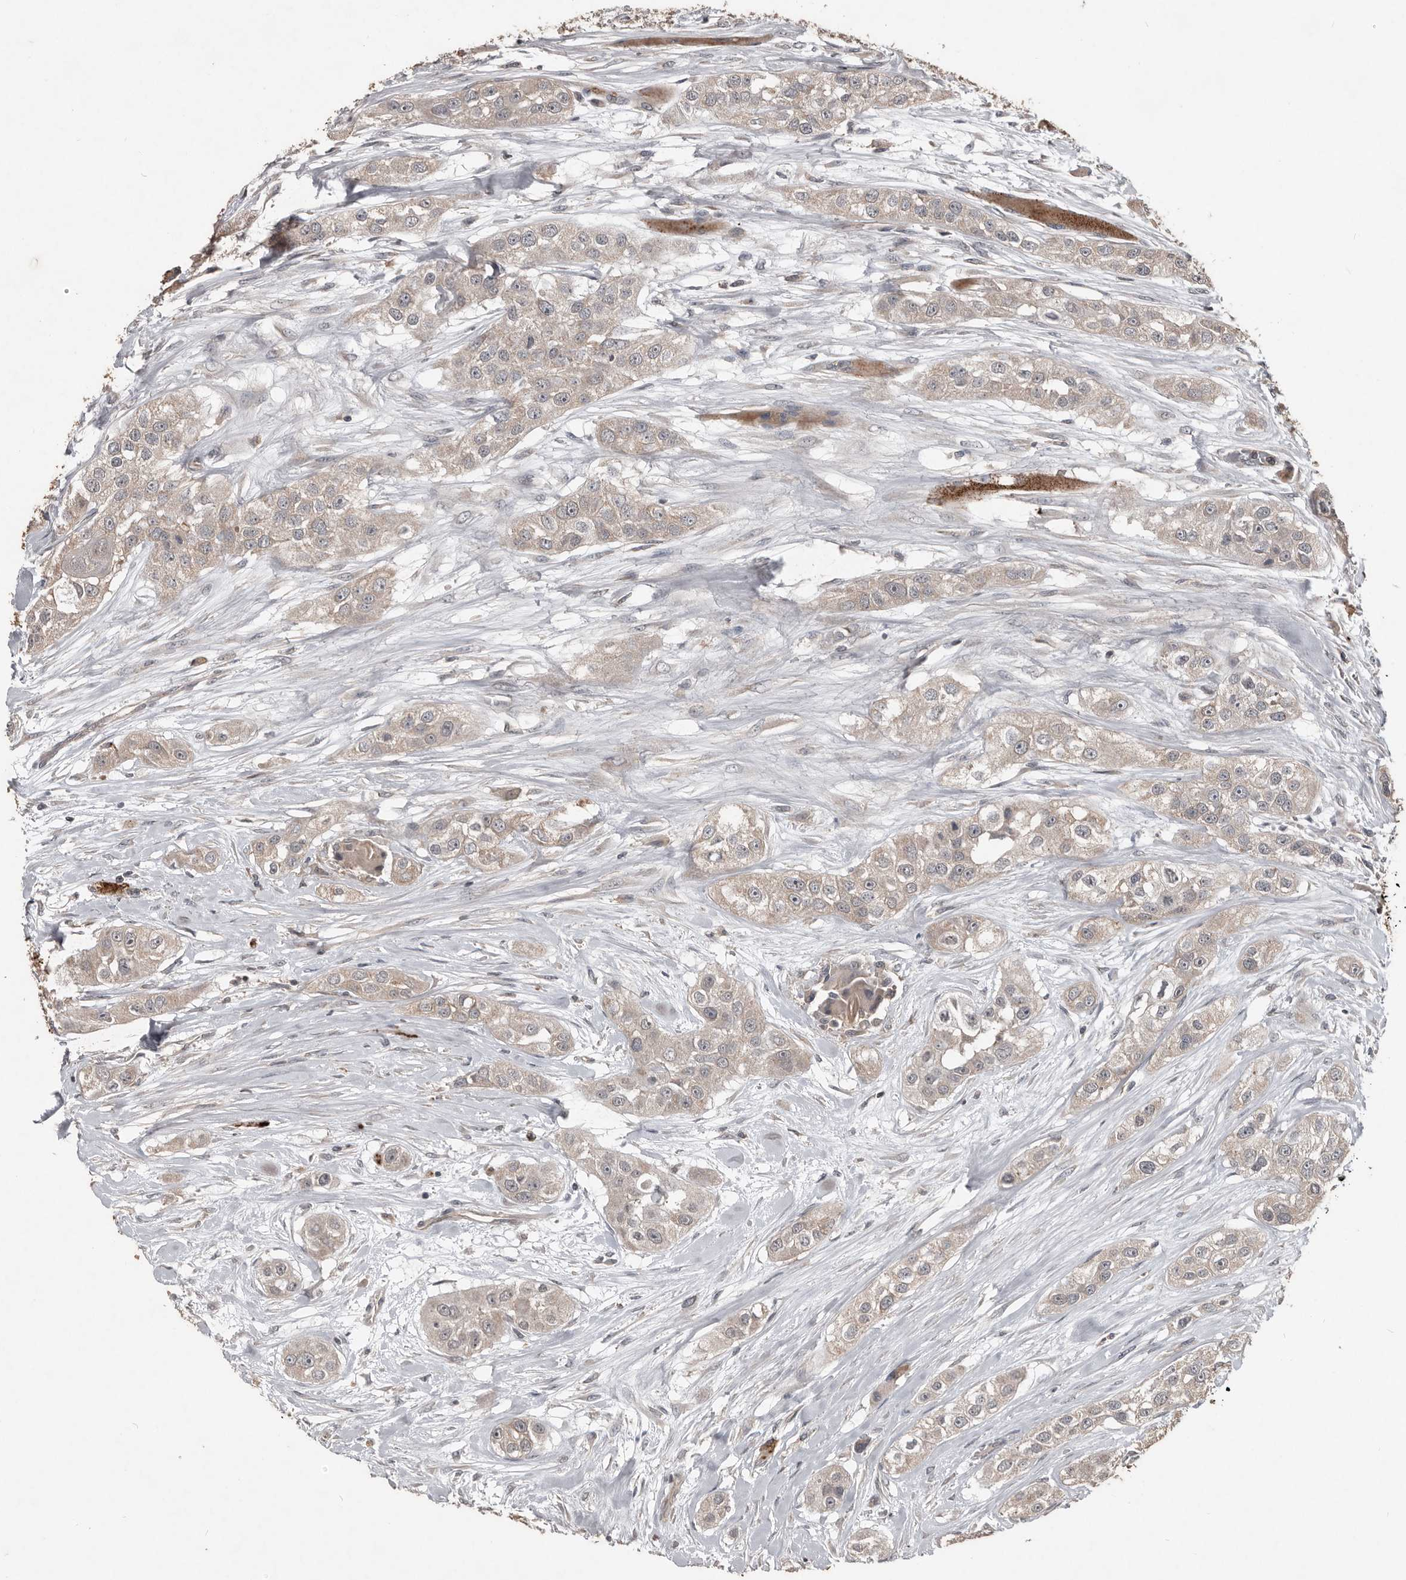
{"staining": {"intensity": "weak", "quantity": "<25%", "location": "cytoplasmic/membranous"}, "tissue": "head and neck cancer", "cell_type": "Tumor cells", "image_type": "cancer", "snomed": [{"axis": "morphology", "description": "Normal tissue, NOS"}, {"axis": "morphology", "description": "Squamous cell carcinoma, NOS"}, {"axis": "topography", "description": "Skeletal muscle"}, {"axis": "topography", "description": "Head-Neck"}], "caption": "IHC photomicrograph of human head and neck cancer (squamous cell carcinoma) stained for a protein (brown), which shows no staining in tumor cells. (Brightfield microscopy of DAB IHC at high magnification).", "gene": "BAMBI", "patient": {"sex": "male", "age": 51}}